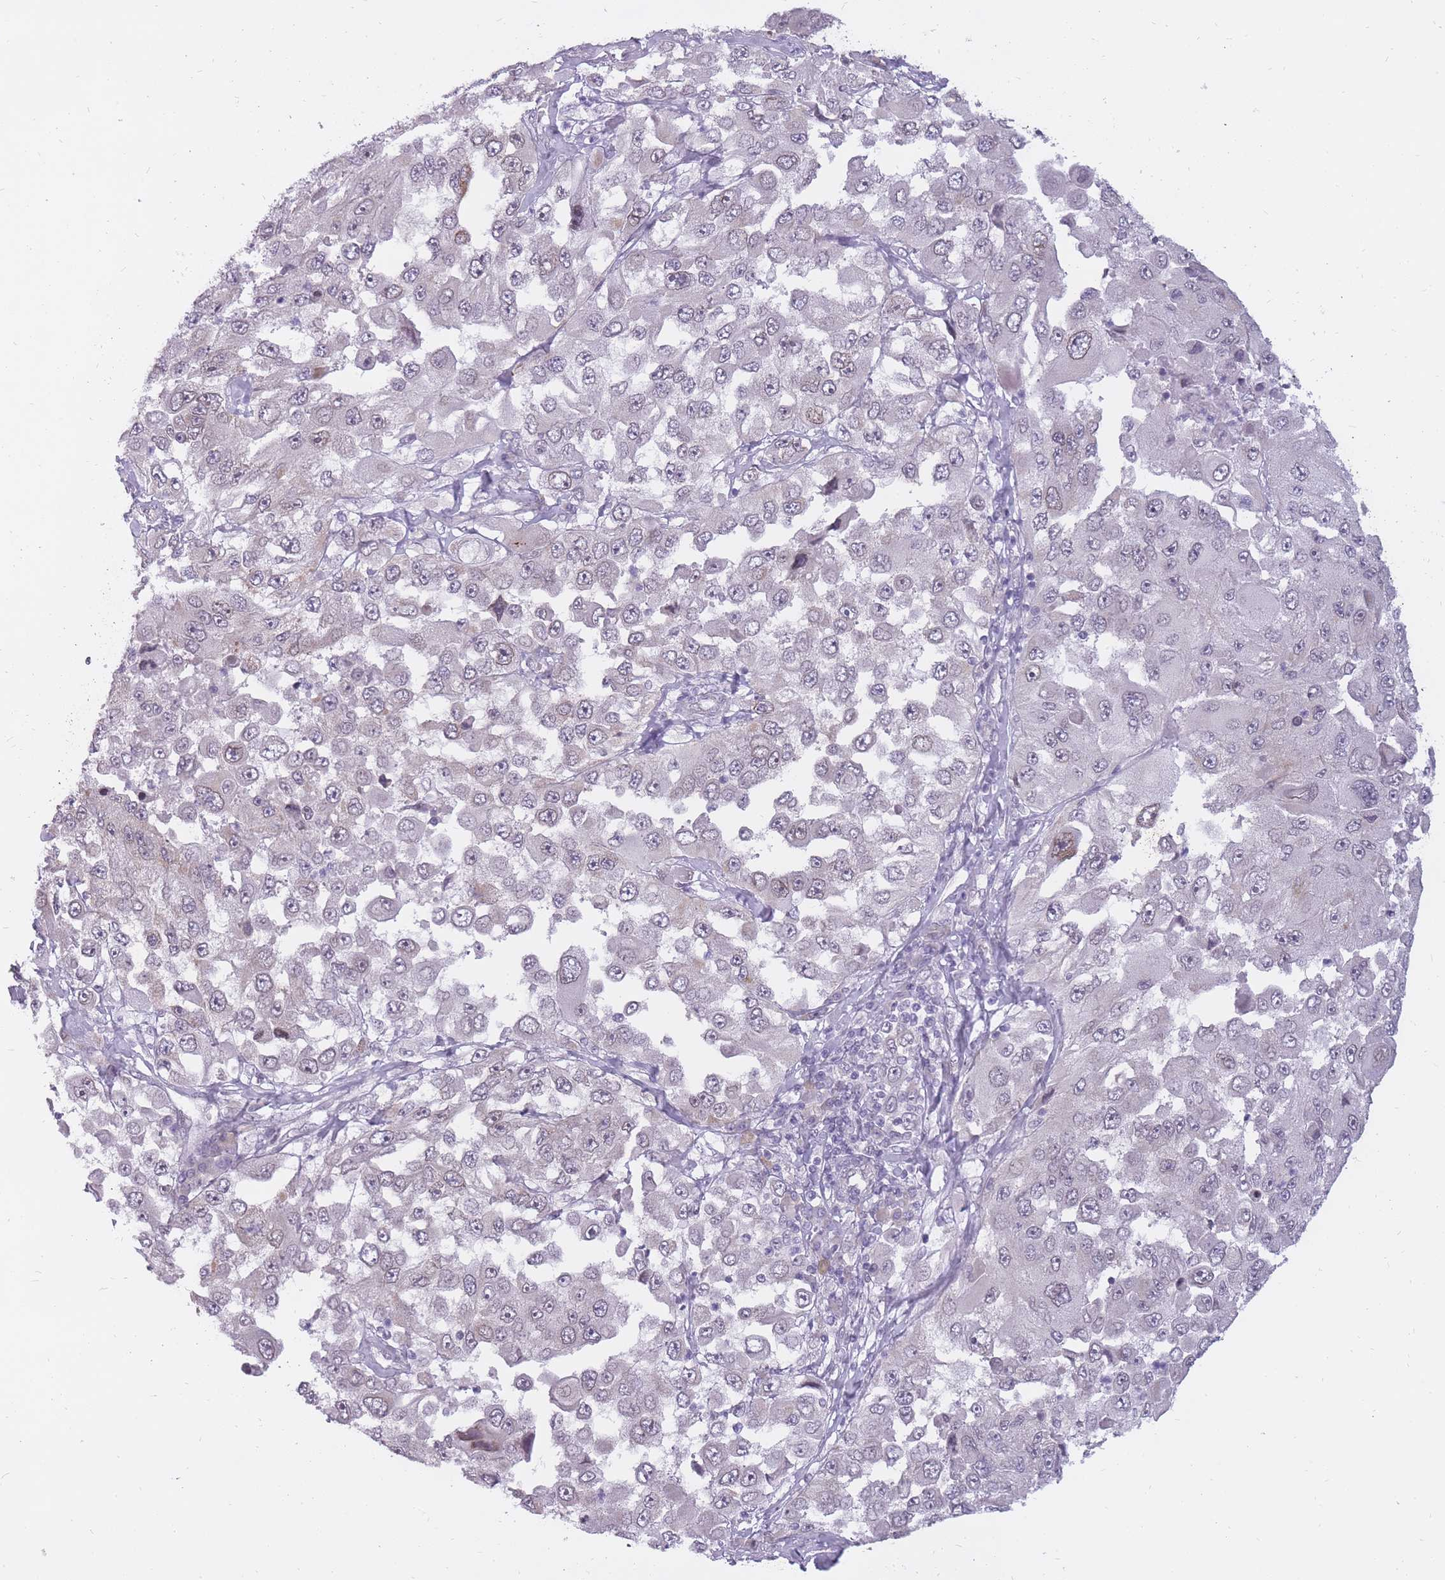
{"staining": {"intensity": "negative", "quantity": "none", "location": "none"}, "tissue": "melanoma", "cell_type": "Tumor cells", "image_type": "cancer", "snomed": [{"axis": "morphology", "description": "Malignant melanoma, Metastatic site"}, {"axis": "topography", "description": "Lymph node"}], "caption": "The IHC histopathology image has no significant staining in tumor cells of melanoma tissue. (IHC, brightfield microscopy, high magnification).", "gene": "POMZP3", "patient": {"sex": "male", "age": 62}}